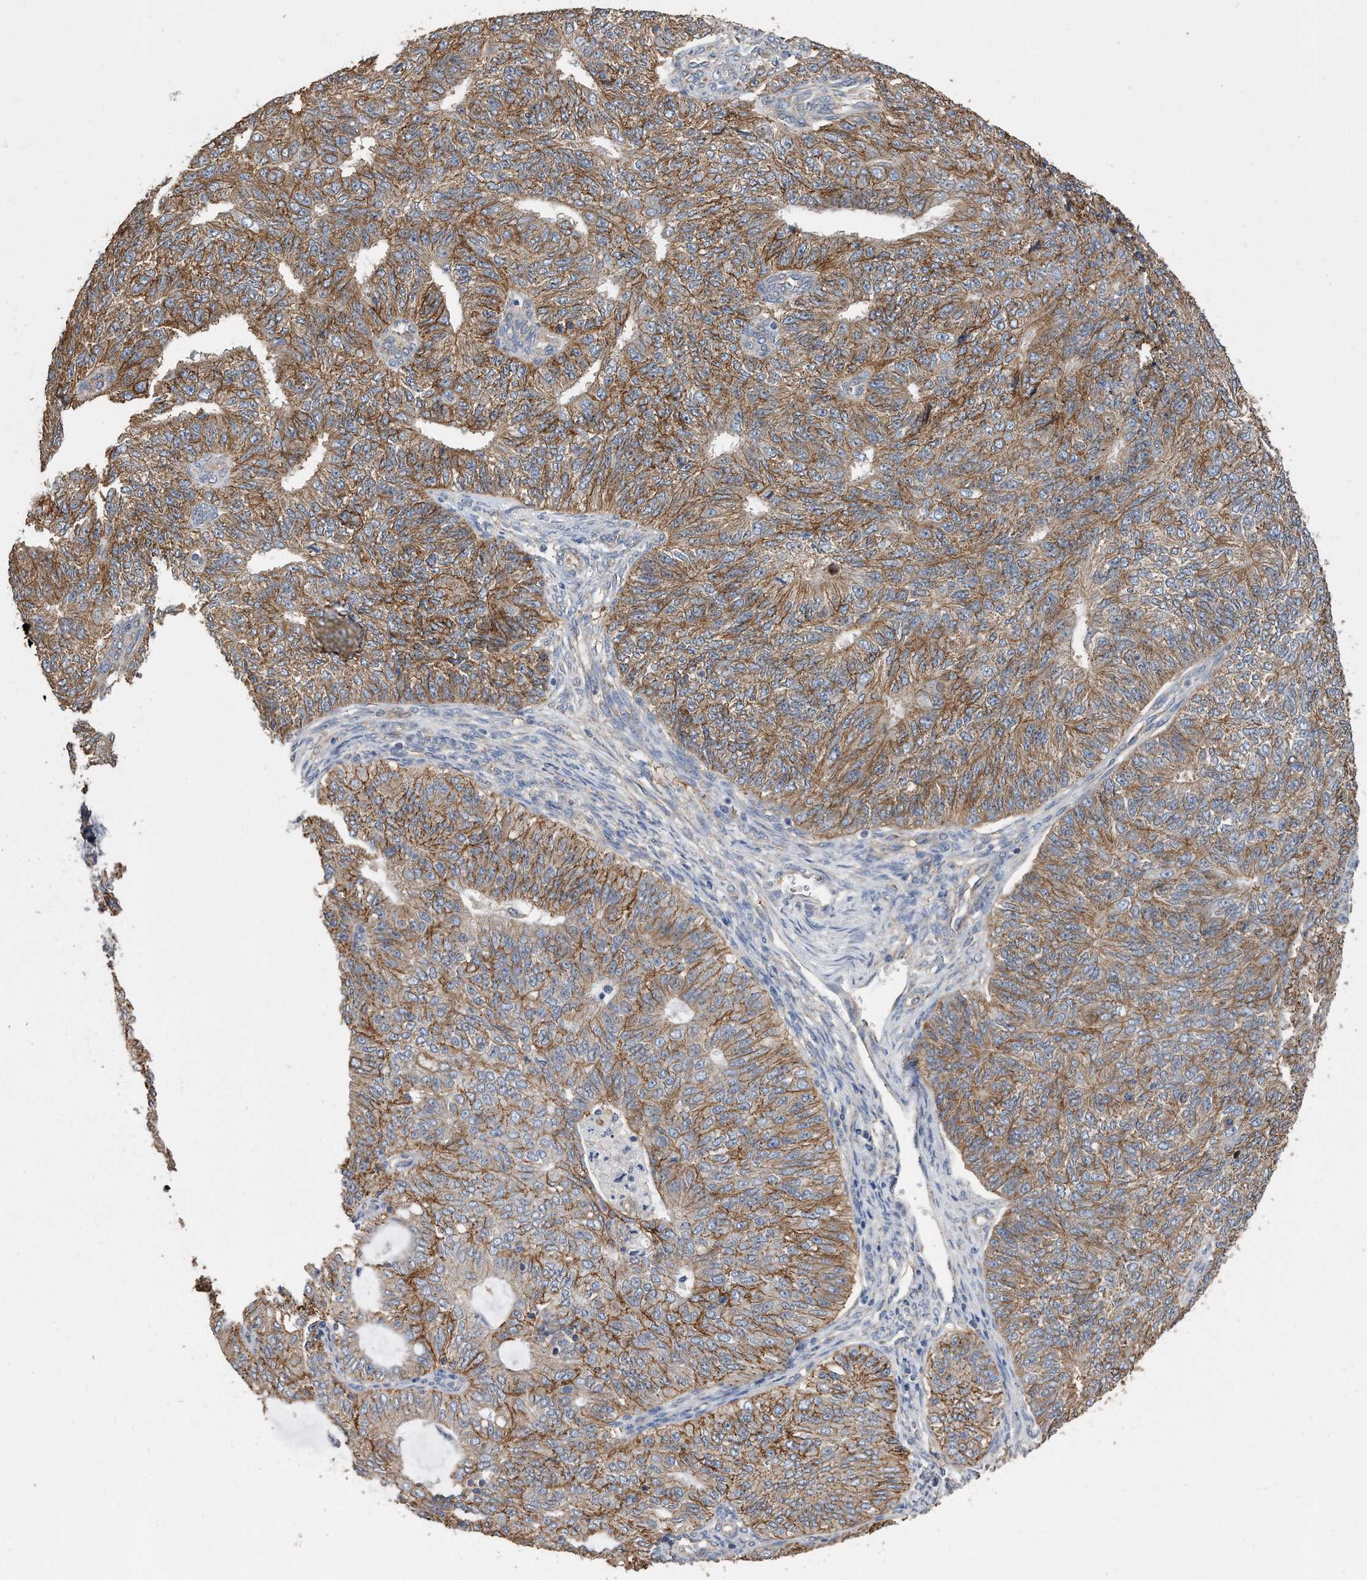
{"staining": {"intensity": "moderate", "quantity": ">75%", "location": "cytoplasmic/membranous"}, "tissue": "endometrial cancer", "cell_type": "Tumor cells", "image_type": "cancer", "snomed": [{"axis": "morphology", "description": "Adenocarcinoma, NOS"}, {"axis": "topography", "description": "Endometrium"}], "caption": "Protein analysis of endometrial adenocarcinoma tissue shows moderate cytoplasmic/membranous expression in approximately >75% of tumor cells. The staining was performed using DAB (3,3'-diaminobenzidine) to visualize the protein expression in brown, while the nuclei were stained in blue with hematoxylin (Magnification: 20x).", "gene": "CDCP1", "patient": {"sex": "female", "age": 32}}